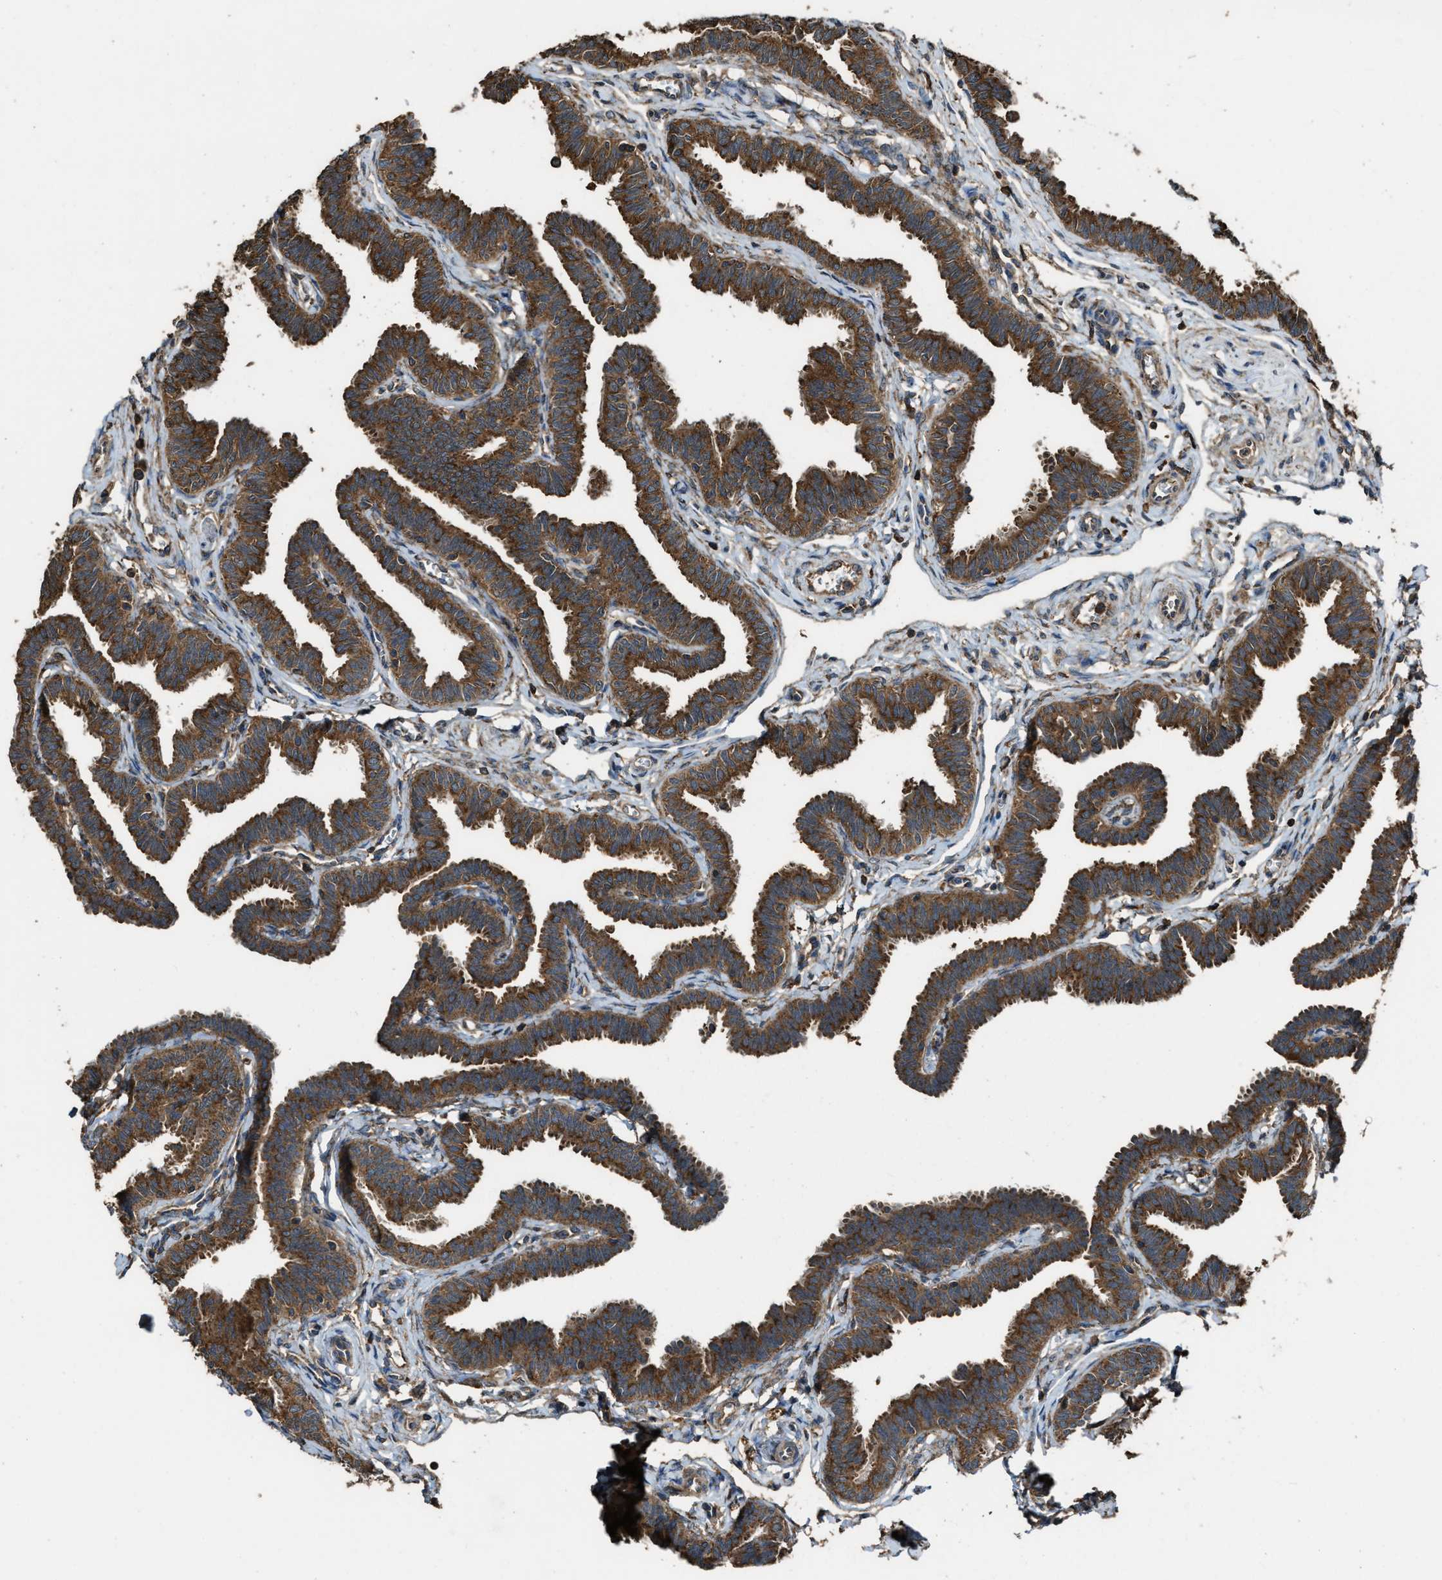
{"staining": {"intensity": "strong", "quantity": ">75%", "location": "cytoplasmic/membranous"}, "tissue": "fallopian tube", "cell_type": "Glandular cells", "image_type": "normal", "snomed": [{"axis": "morphology", "description": "Normal tissue, NOS"}, {"axis": "topography", "description": "Fallopian tube"}, {"axis": "topography", "description": "Ovary"}], "caption": "Fallopian tube stained for a protein exhibits strong cytoplasmic/membranous positivity in glandular cells. The staining was performed using DAB, with brown indicating positive protein expression. Nuclei are stained blue with hematoxylin.", "gene": "MAP3K8", "patient": {"sex": "female", "age": 23}}